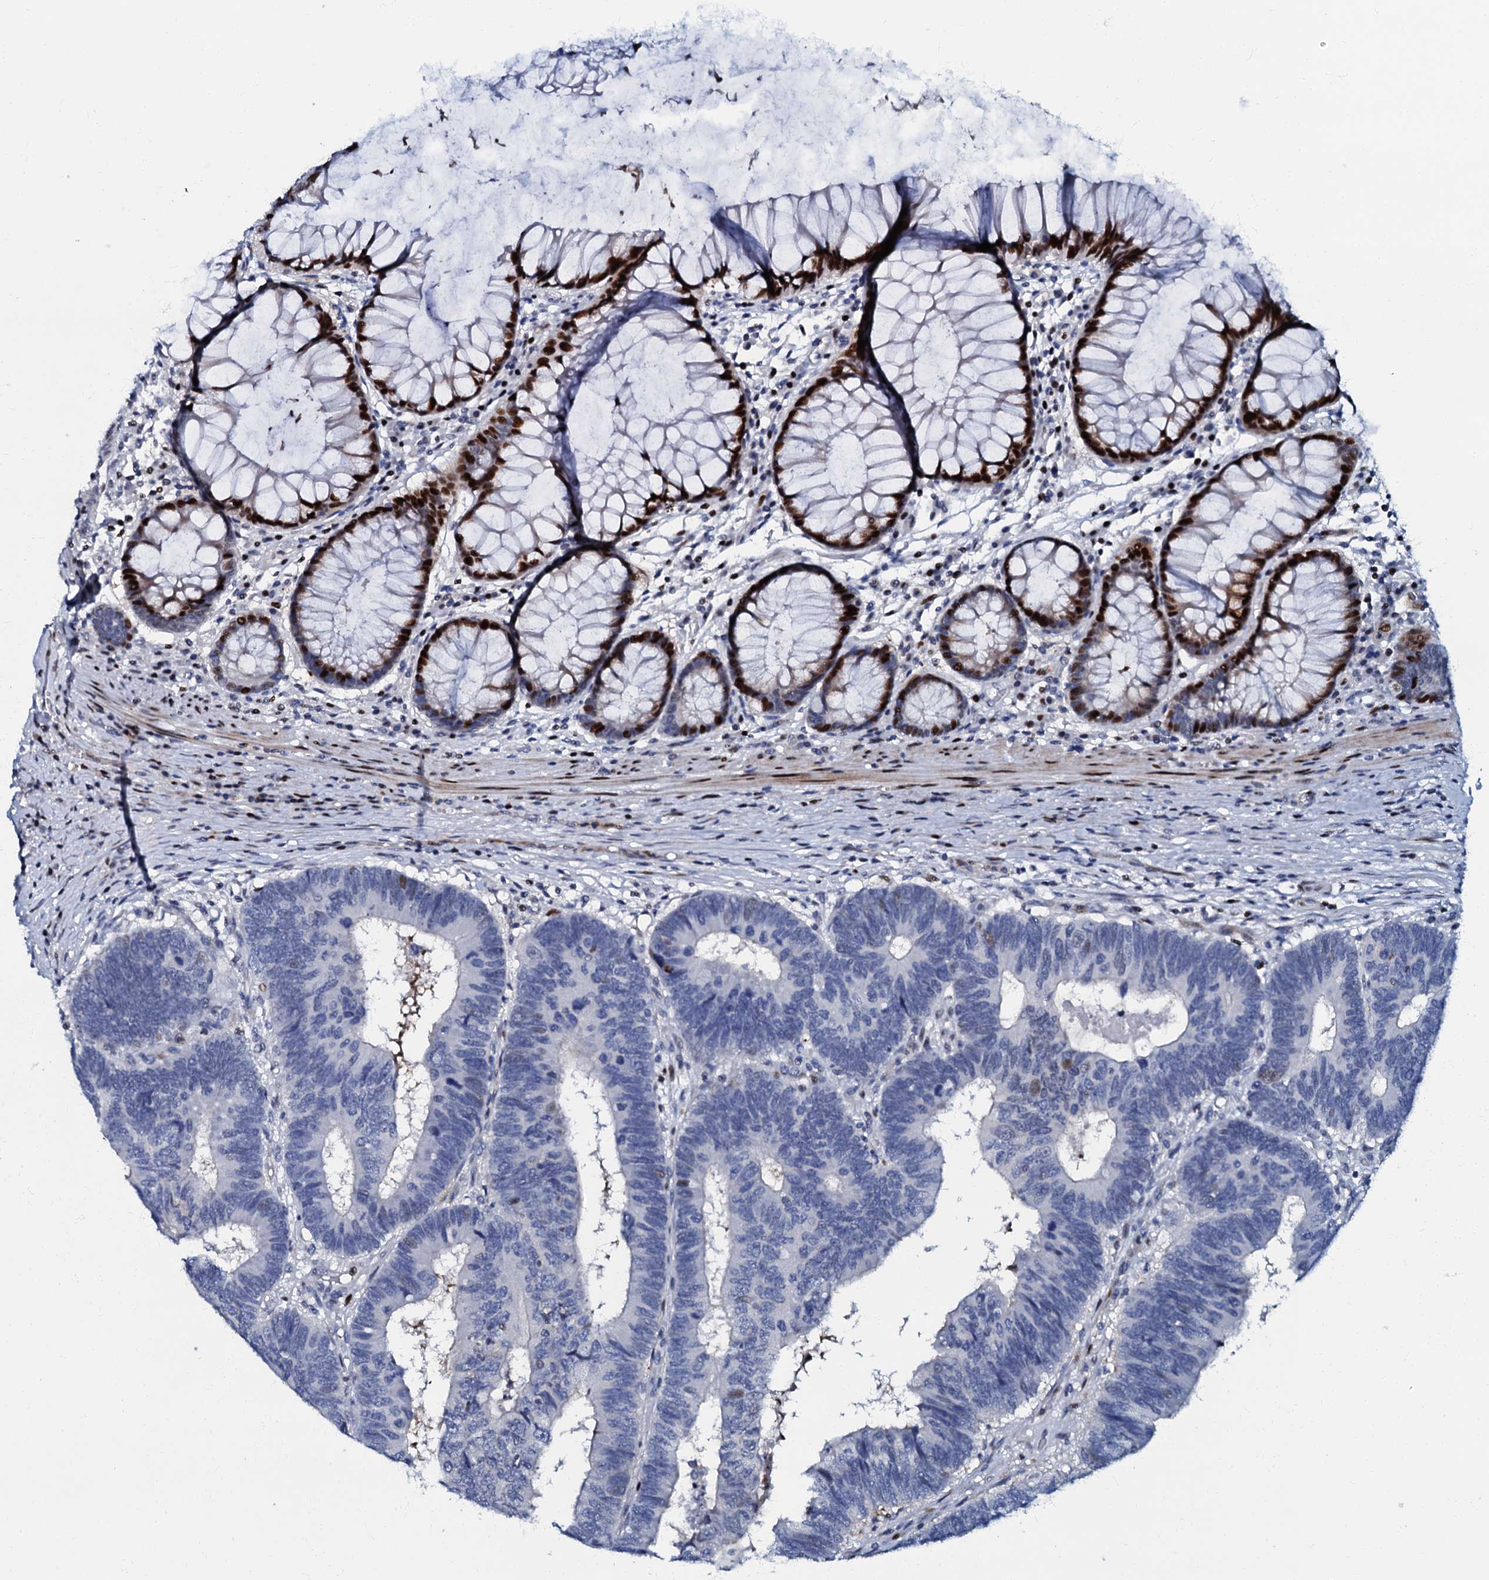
{"staining": {"intensity": "negative", "quantity": "none", "location": "none"}, "tissue": "colorectal cancer", "cell_type": "Tumor cells", "image_type": "cancer", "snomed": [{"axis": "morphology", "description": "Adenocarcinoma, NOS"}, {"axis": "topography", "description": "Colon"}], "caption": "Immunohistochemistry photomicrograph of neoplastic tissue: human colorectal cancer stained with DAB reveals no significant protein staining in tumor cells.", "gene": "MFSD5", "patient": {"sex": "female", "age": 67}}